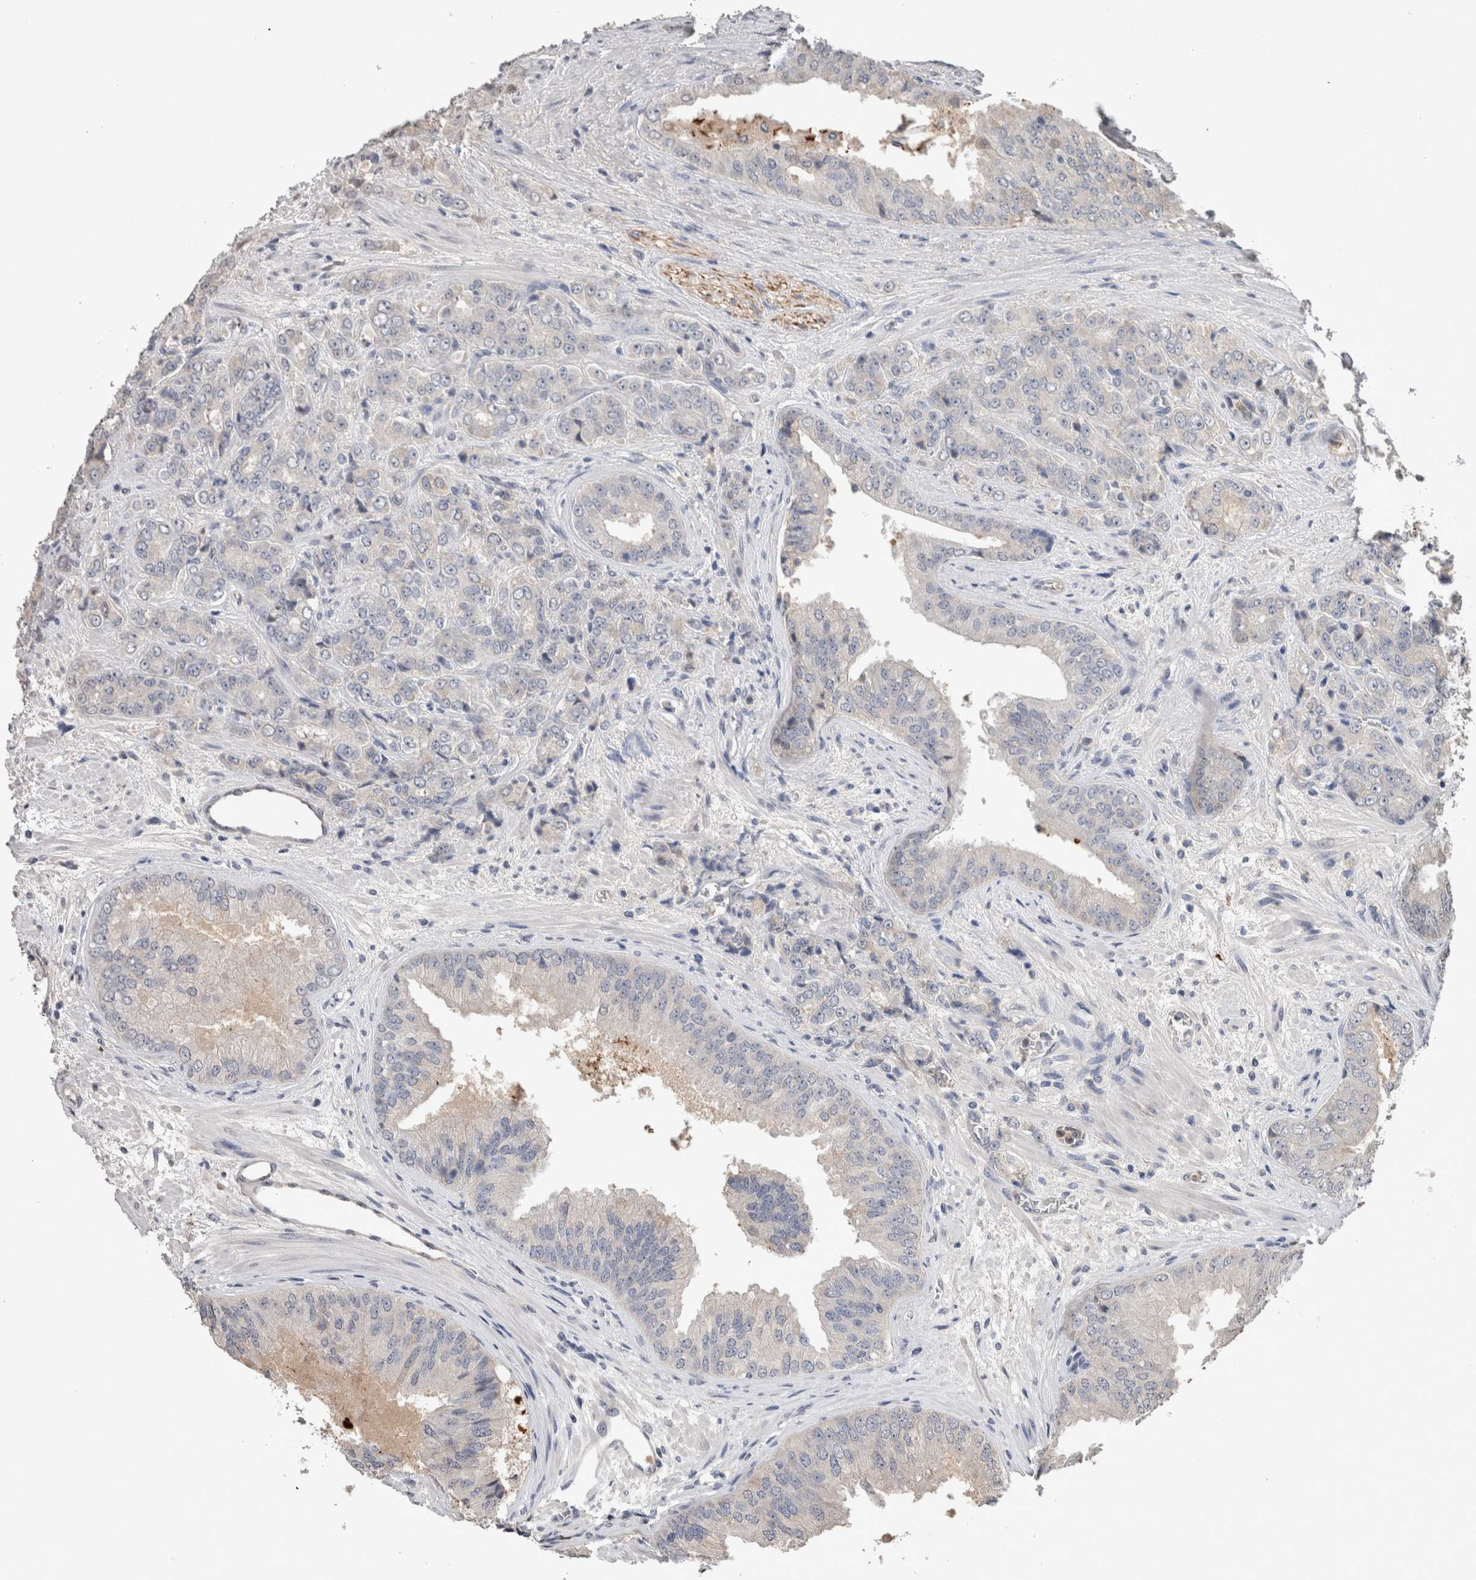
{"staining": {"intensity": "negative", "quantity": "none", "location": "none"}, "tissue": "prostate cancer", "cell_type": "Tumor cells", "image_type": "cancer", "snomed": [{"axis": "morphology", "description": "Adenocarcinoma, High grade"}, {"axis": "topography", "description": "Prostate"}], "caption": "Immunohistochemistry (IHC) of high-grade adenocarcinoma (prostate) exhibits no positivity in tumor cells.", "gene": "FABP7", "patient": {"sex": "male", "age": 58}}